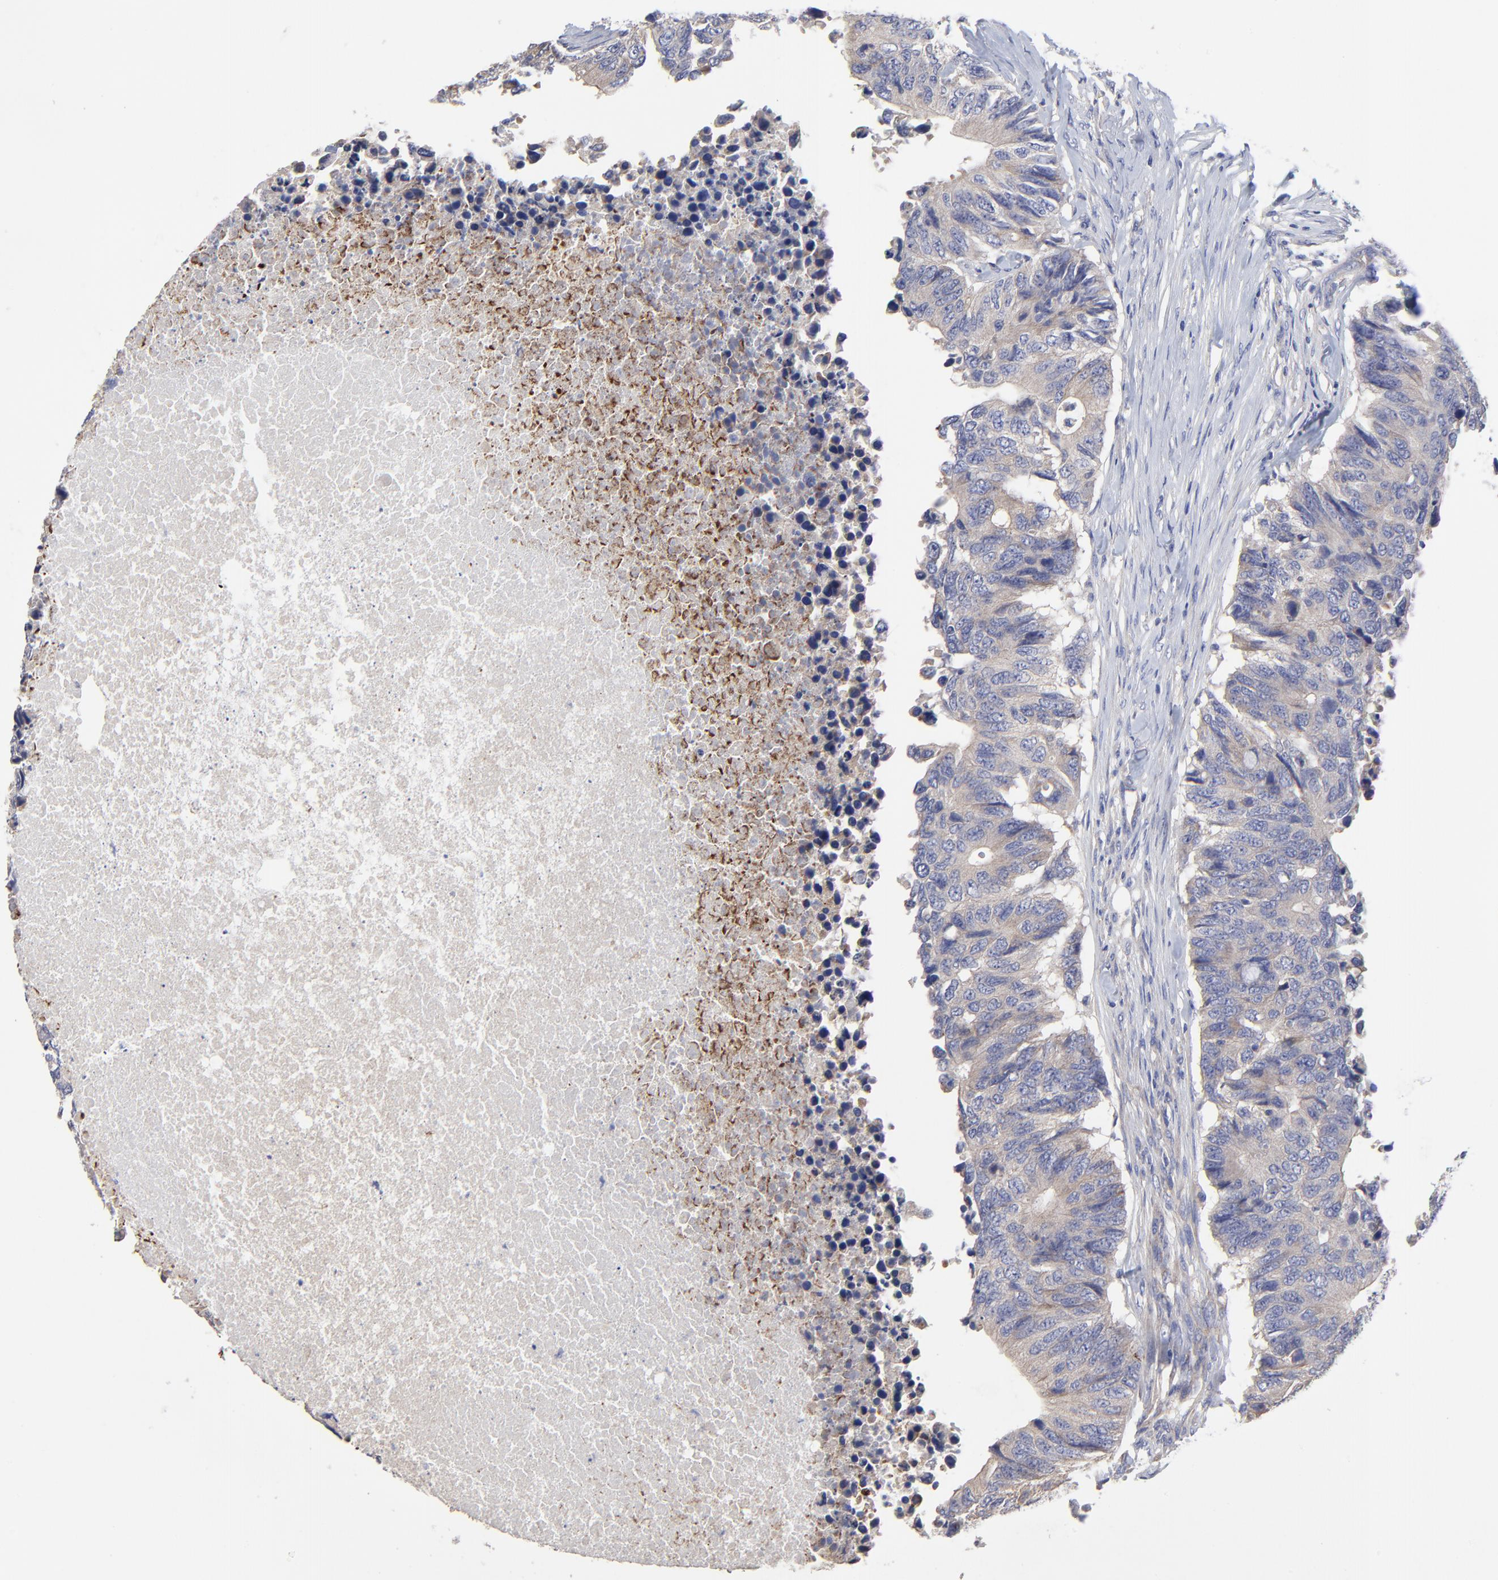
{"staining": {"intensity": "weak", "quantity": "25%-75%", "location": "cytoplasmic/membranous"}, "tissue": "colorectal cancer", "cell_type": "Tumor cells", "image_type": "cancer", "snomed": [{"axis": "morphology", "description": "Adenocarcinoma, NOS"}, {"axis": "topography", "description": "Colon"}], "caption": "IHC histopathology image of human colorectal adenocarcinoma stained for a protein (brown), which shows low levels of weak cytoplasmic/membranous positivity in about 25%-75% of tumor cells.", "gene": "SULF2", "patient": {"sex": "male", "age": 71}}